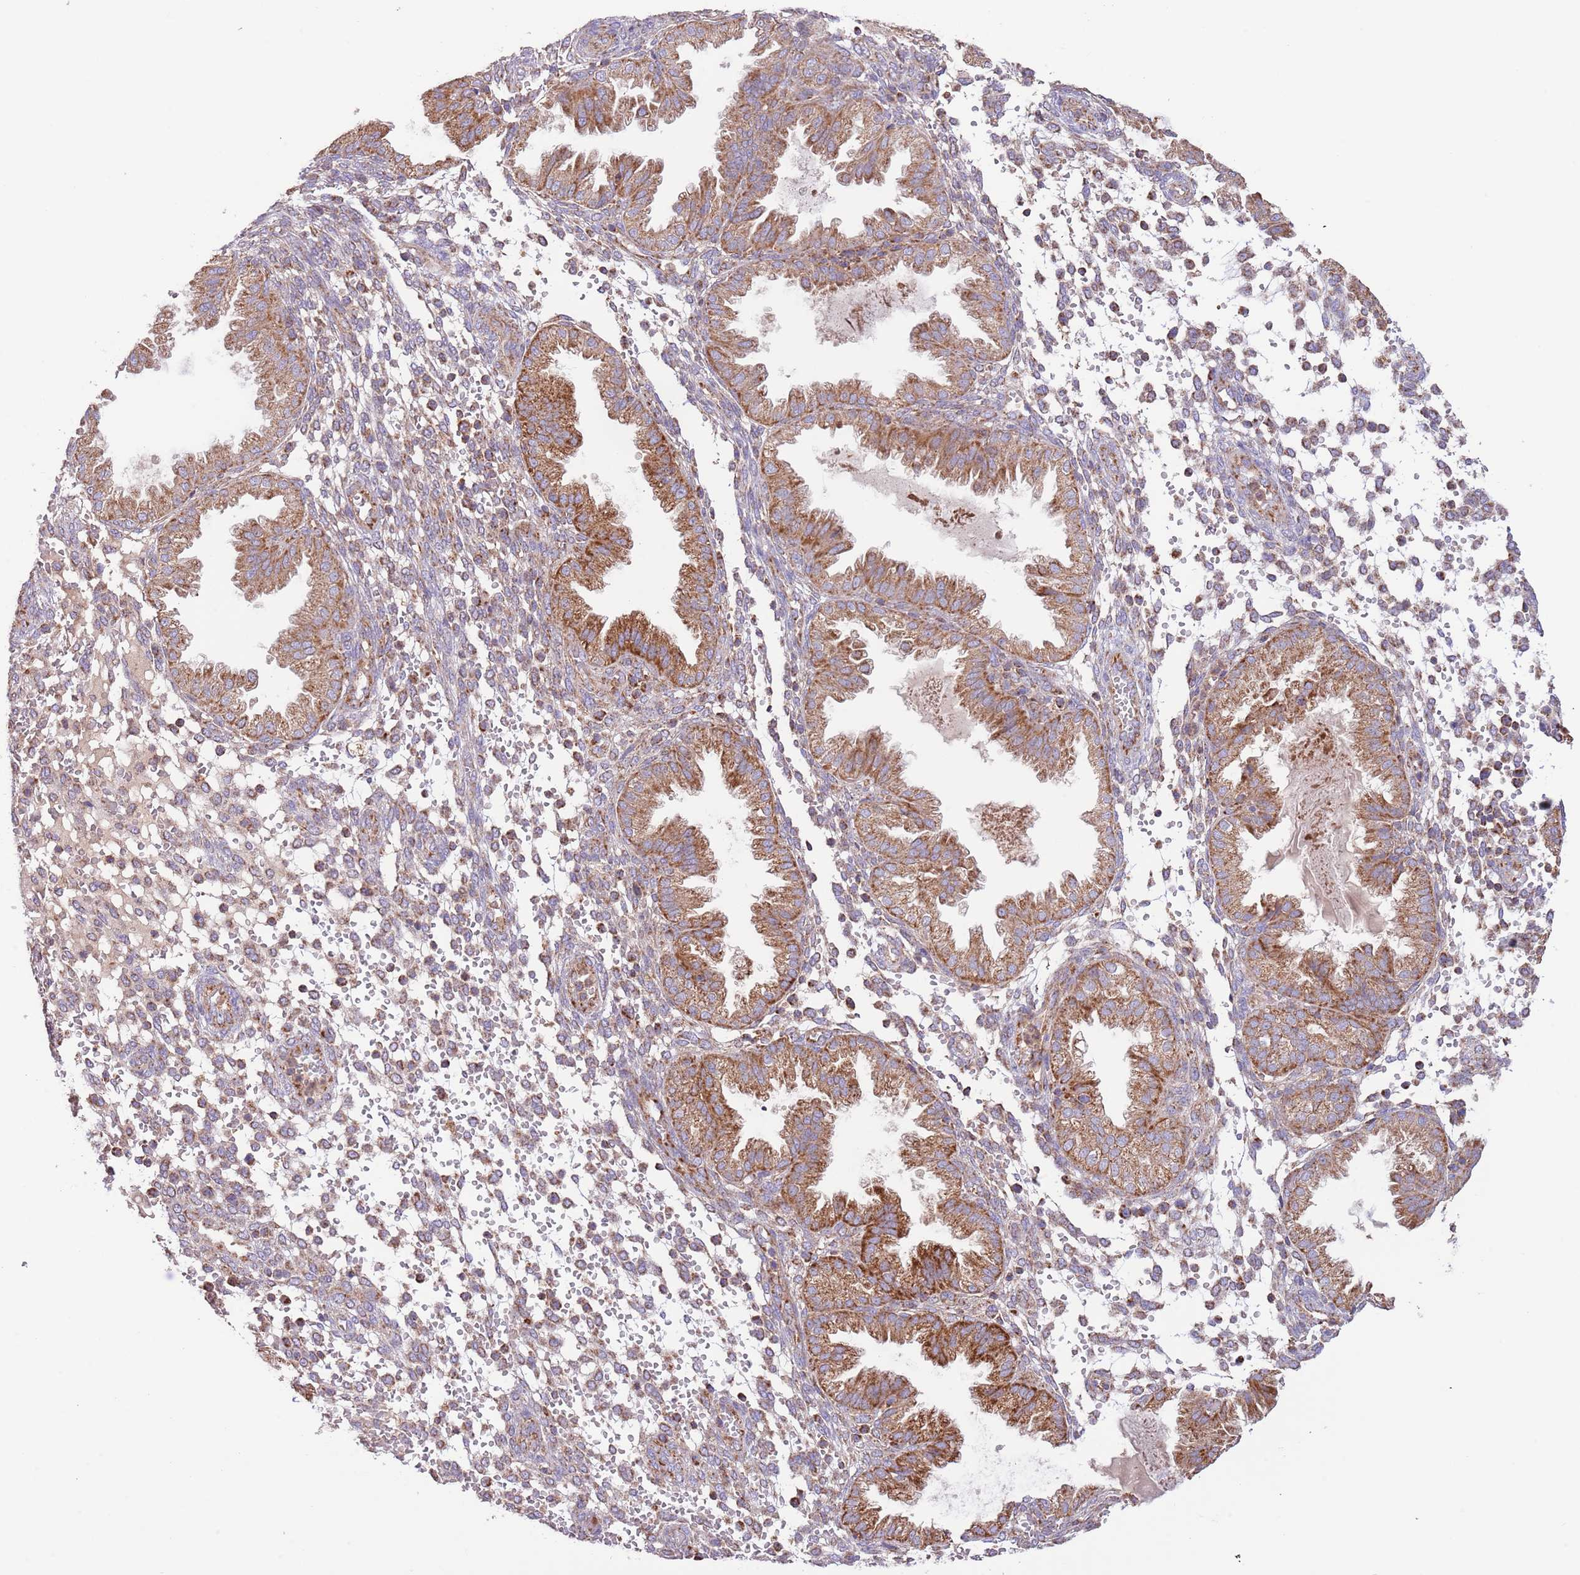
{"staining": {"intensity": "moderate", "quantity": ">75%", "location": "cytoplasmic/membranous"}, "tissue": "endometrium", "cell_type": "Cells in endometrial stroma", "image_type": "normal", "snomed": [{"axis": "morphology", "description": "Normal tissue, NOS"}, {"axis": "topography", "description": "Endometrium"}], "caption": "The image shows staining of benign endometrium, revealing moderate cytoplasmic/membranous protein expression (brown color) within cells in endometrial stroma.", "gene": "DNAJA3", "patient": {"sex": "female", "age": 33}}